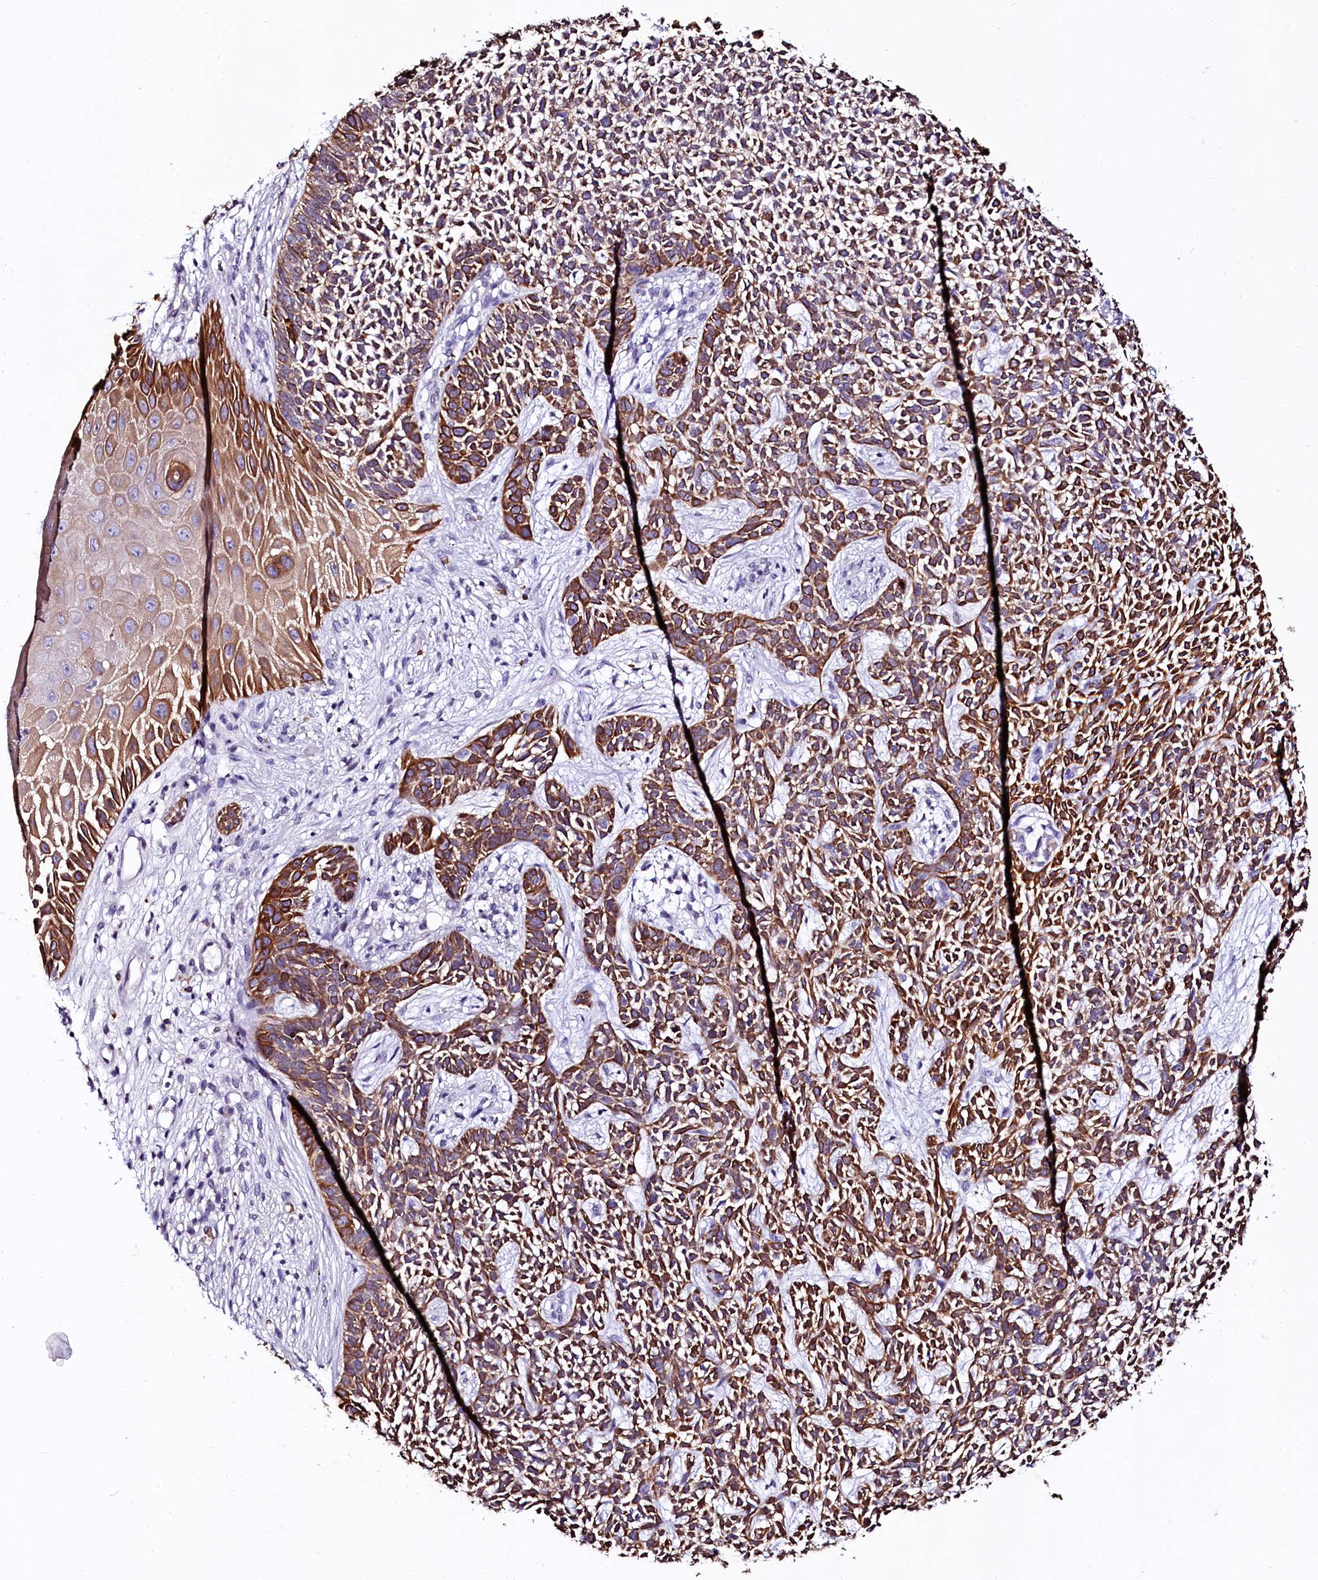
{"staining": {"intensity": "moderate", "quantity": ">75%", "location": "cytoplasmic/membranous"}, "tissue": "skin cancer", "cell_type": "Tumor cells", "image_type": "cancer", "snomed": [{"axis": "morphology", "description": "Basal cell carcinoma"}, {"axis": "topography", "description": "Skin"}], "caption": "A photomicrograph of human basal cell carcinoma (skin) stained for a protein demonstrates moderate cytoplasmic/membranous brown staining in tumor cells. The protein of interest is stained brown, and the nuclei are stained in blue (DAB IHC with brightfield microscopy, high magnification).", "gene": "CTDSPL2", "patient": {"sex": "female", "age": 84}}